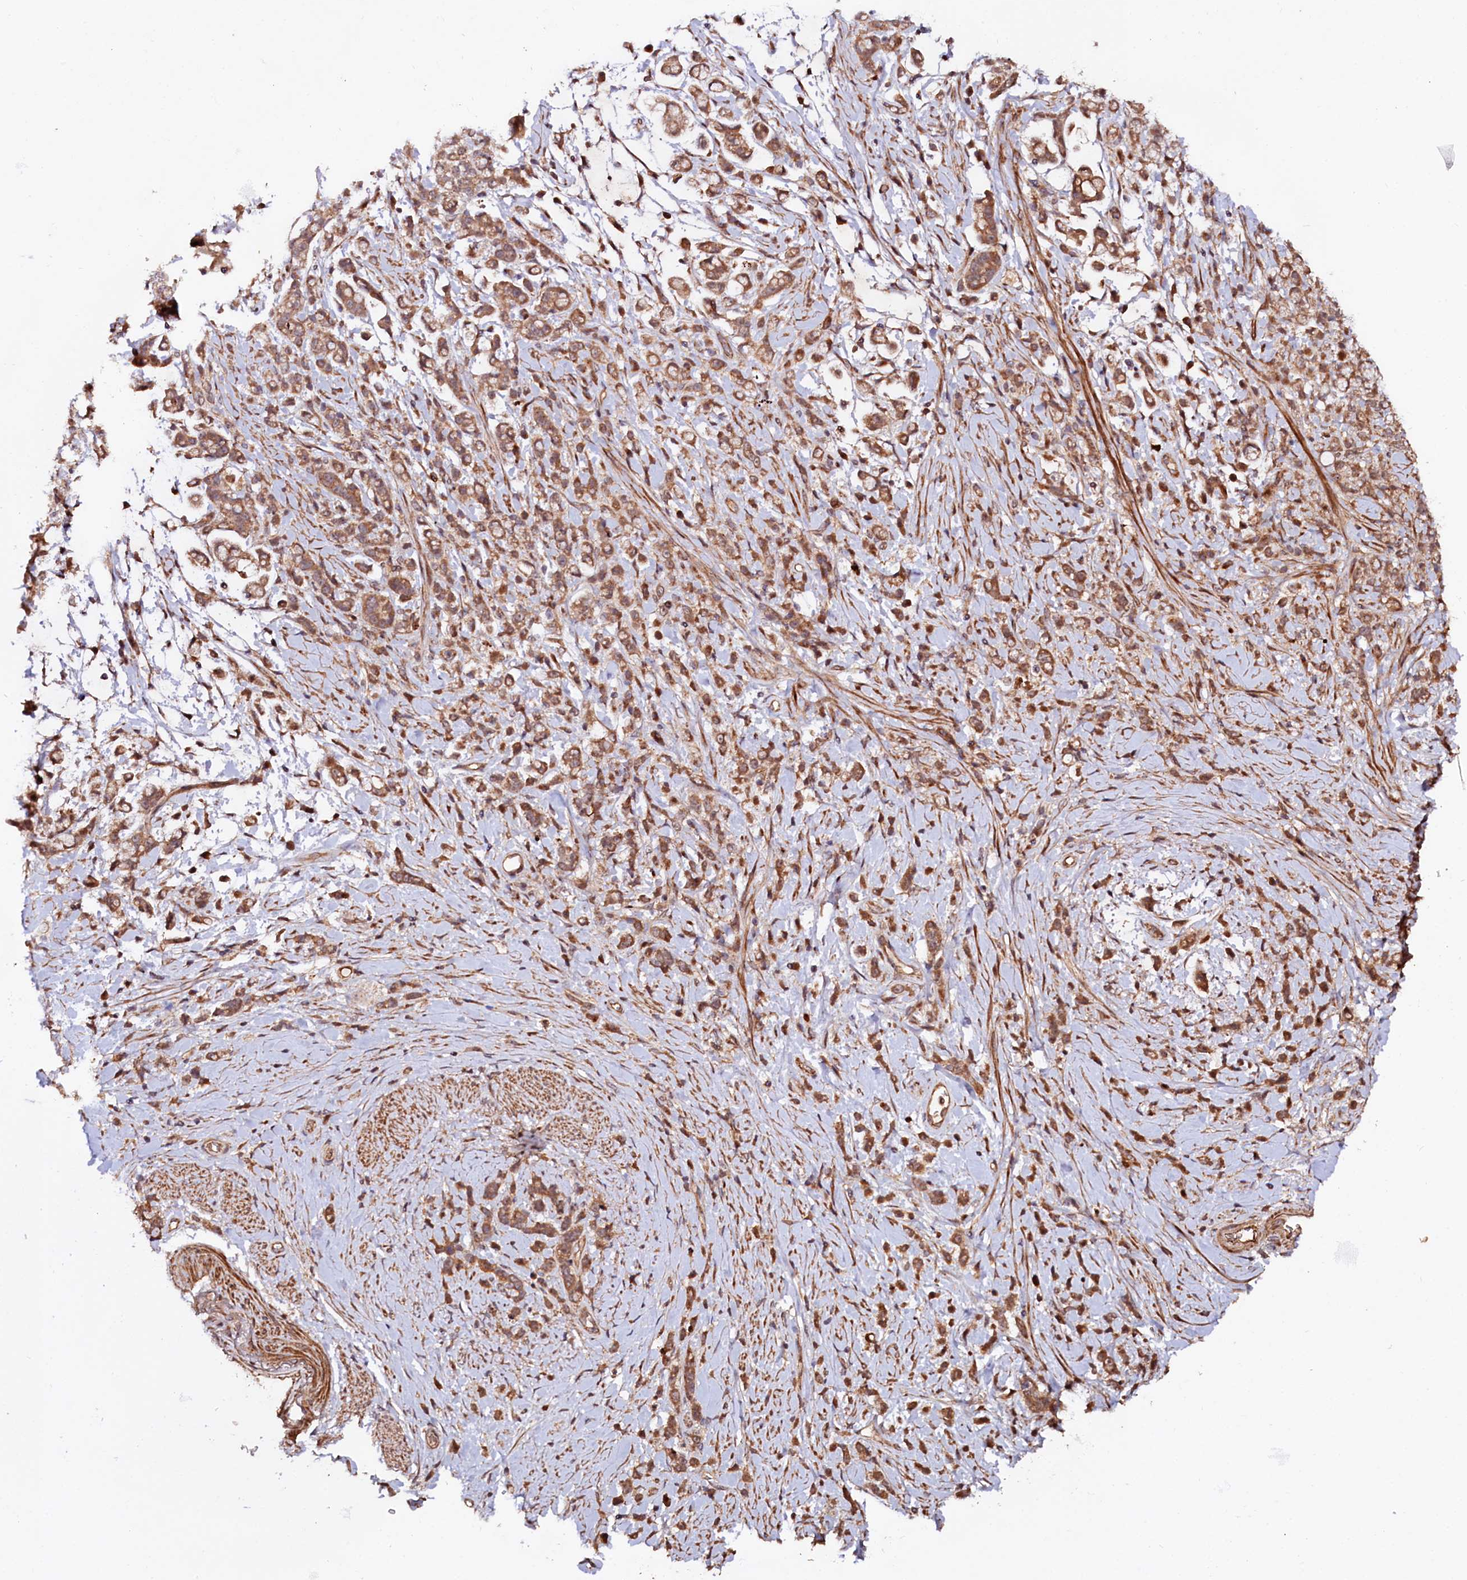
{"staining": {"intensity": "moderate", "quantity": ">75%", "location": "cytoplasmic/membranous"}, "tissue": "stomach cancer", "cell_type": "Tumor cells", "image_type": "cancer", "snomed": [{"axis": "morphology", "description": "Adenocarcinoma, NOS"}, {"axis": "topography", "description": "Stomach"}], "caption": "DAB immunohistochemical staining of human stomach cancer (adenocarcinoma) displays moderate cytoplasmic/membranous protein staining in approximately >75% of tumor cells.", "gene": "NEDD1", "patient": {"sex": "female", "age": 60}}